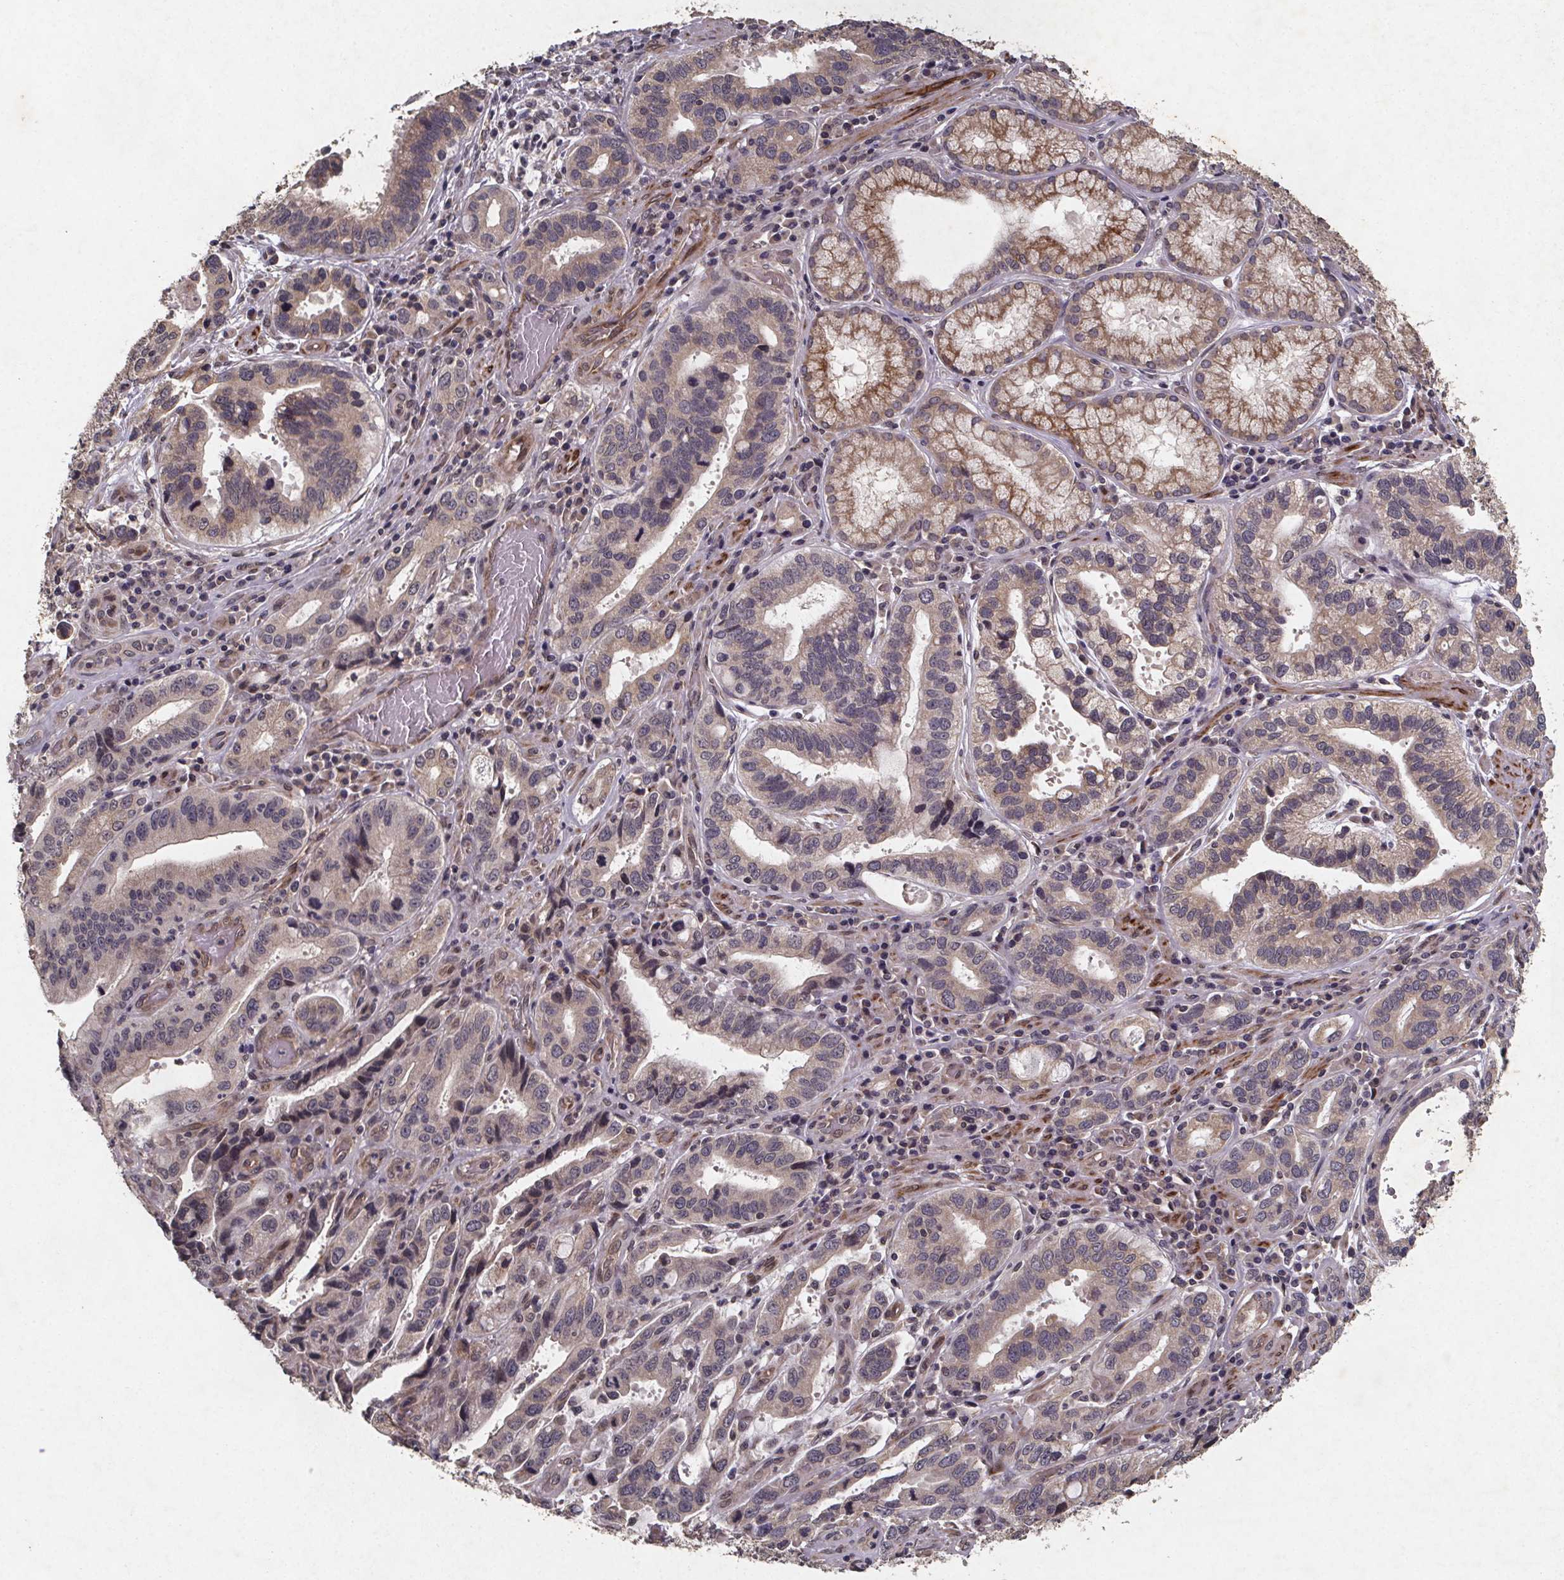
{"staining": {"intensity": "weak", "quantity": "25%-75%", "location": "cytoplasmic/membranous"}, "tissue": "stomach cancer", "cell_type": "Tumor cells", "image_type": "cancer", "snomed": [{"axis": "morphology", "description": "Adenocarcinoma, NOS"}, {"axis": "topography", "description": "Stomach, lower"}], "caption": "Immunohistochemical staining of human stomach cancer (adenocarcinoma) reveals weak cytoplasmic/membranous protein expression in about 25%-75% of tumor cells.", "gene": "PIERCE2", "patient": {"sex": "female", "age": 76}}